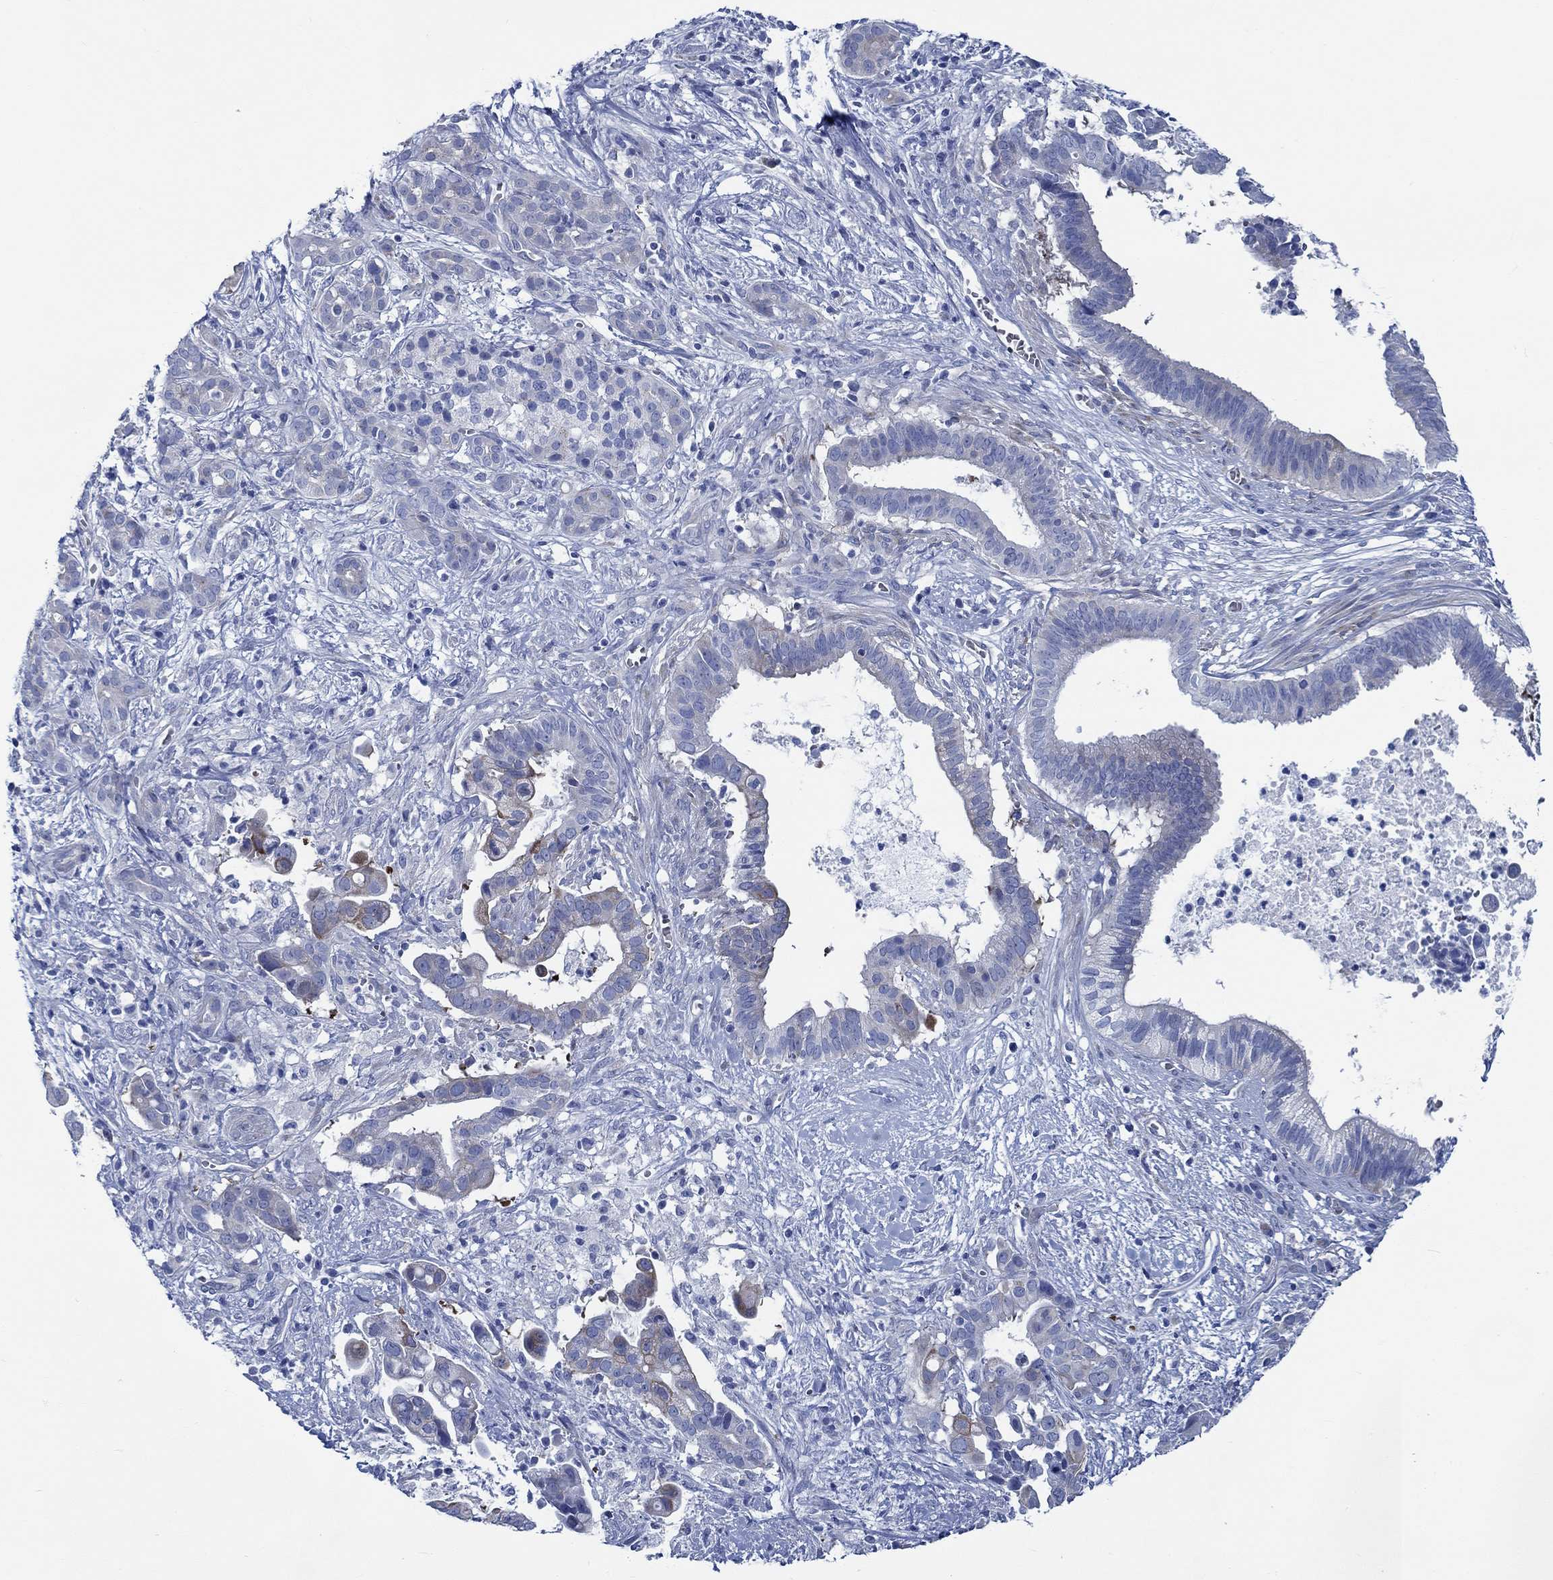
{"staining": {"intensity": "strong", "quantity": "<25%", "location": "cytoplasmic/membranous"}, "tissue": "pancreatic cancer", "cell_type": "Tumor cells", "image_type": "cancer", "snomed": [{"axis": "morphology", "description": "Adenocarcinoma, NOS"}, {"axis": "topography", "description": "Pancreas"}], "caption": "Immunohistochemical staining of human adenocarcinoma (pancreatic) exhibits strong cytoplasmic/membranous protein staining in approximately <25% of tumor cells.", "gene": "SVEP1", "patient": {"sex": "male", "age": 61}}